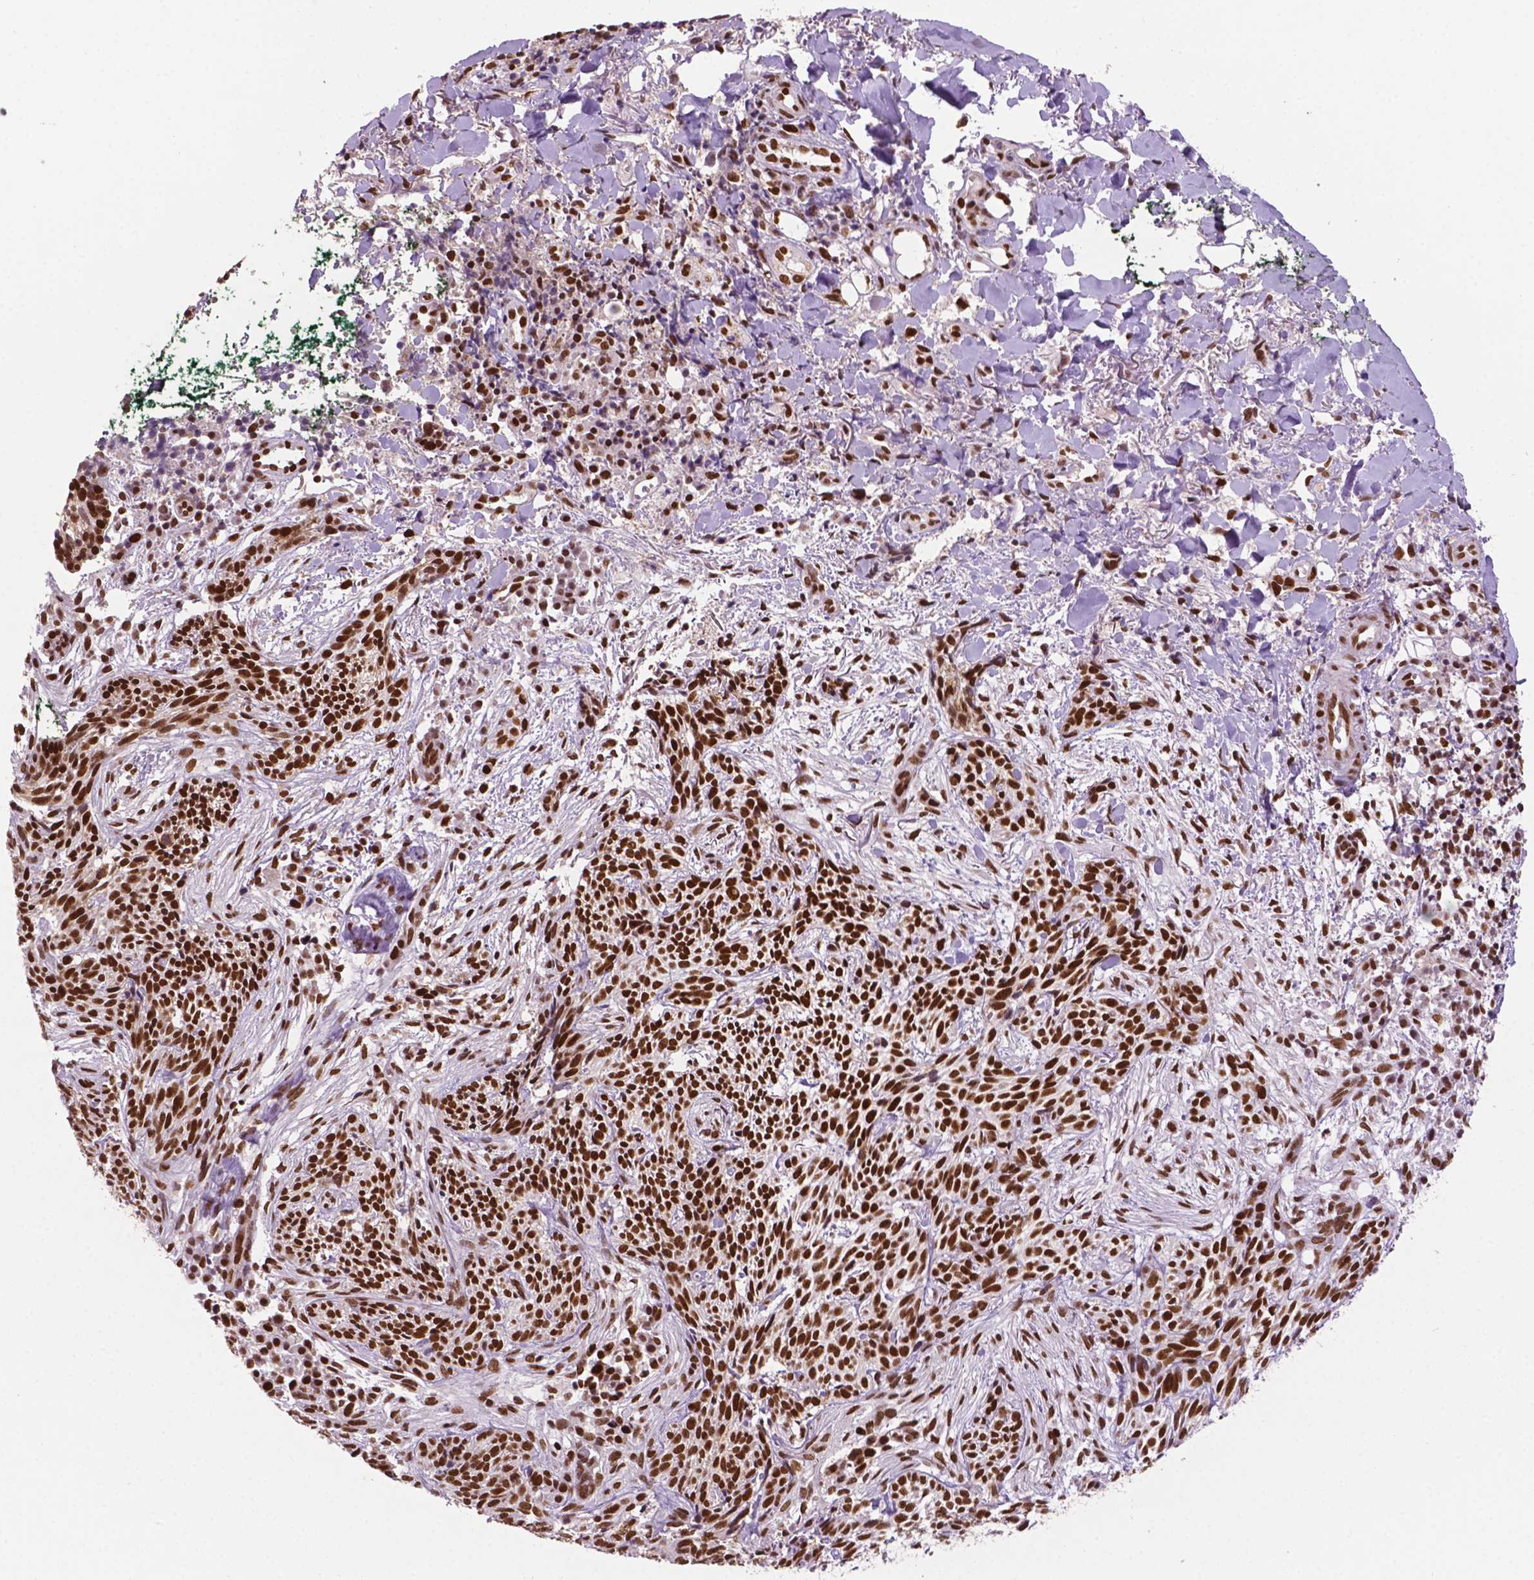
{"staining": {"intensity": "strong", "quantity": "25%-75%", "location": "nuclear"}, "tissue": "skin cancer", "cell_type": "Tumor cells", "image_type": "cancer", "snomed": [{"axis": "morphology", "description": "Basal cell carcinoma"}, {"axis": "topography", "description": "Skin"}], "caption": "Immunohistochemical staining of basal cell carcinoma (skin) exhibits strong nuclear protein expression in approximately 25%-75% of tumor cells. Using DAB (3,3'-diaminobenzidine) (brown) and hematoxylin (blue) stains, captured at high magnification using brightfield microscopy.", "gene": "MLH1", "patient": {"sex": "male", "age": 71}}